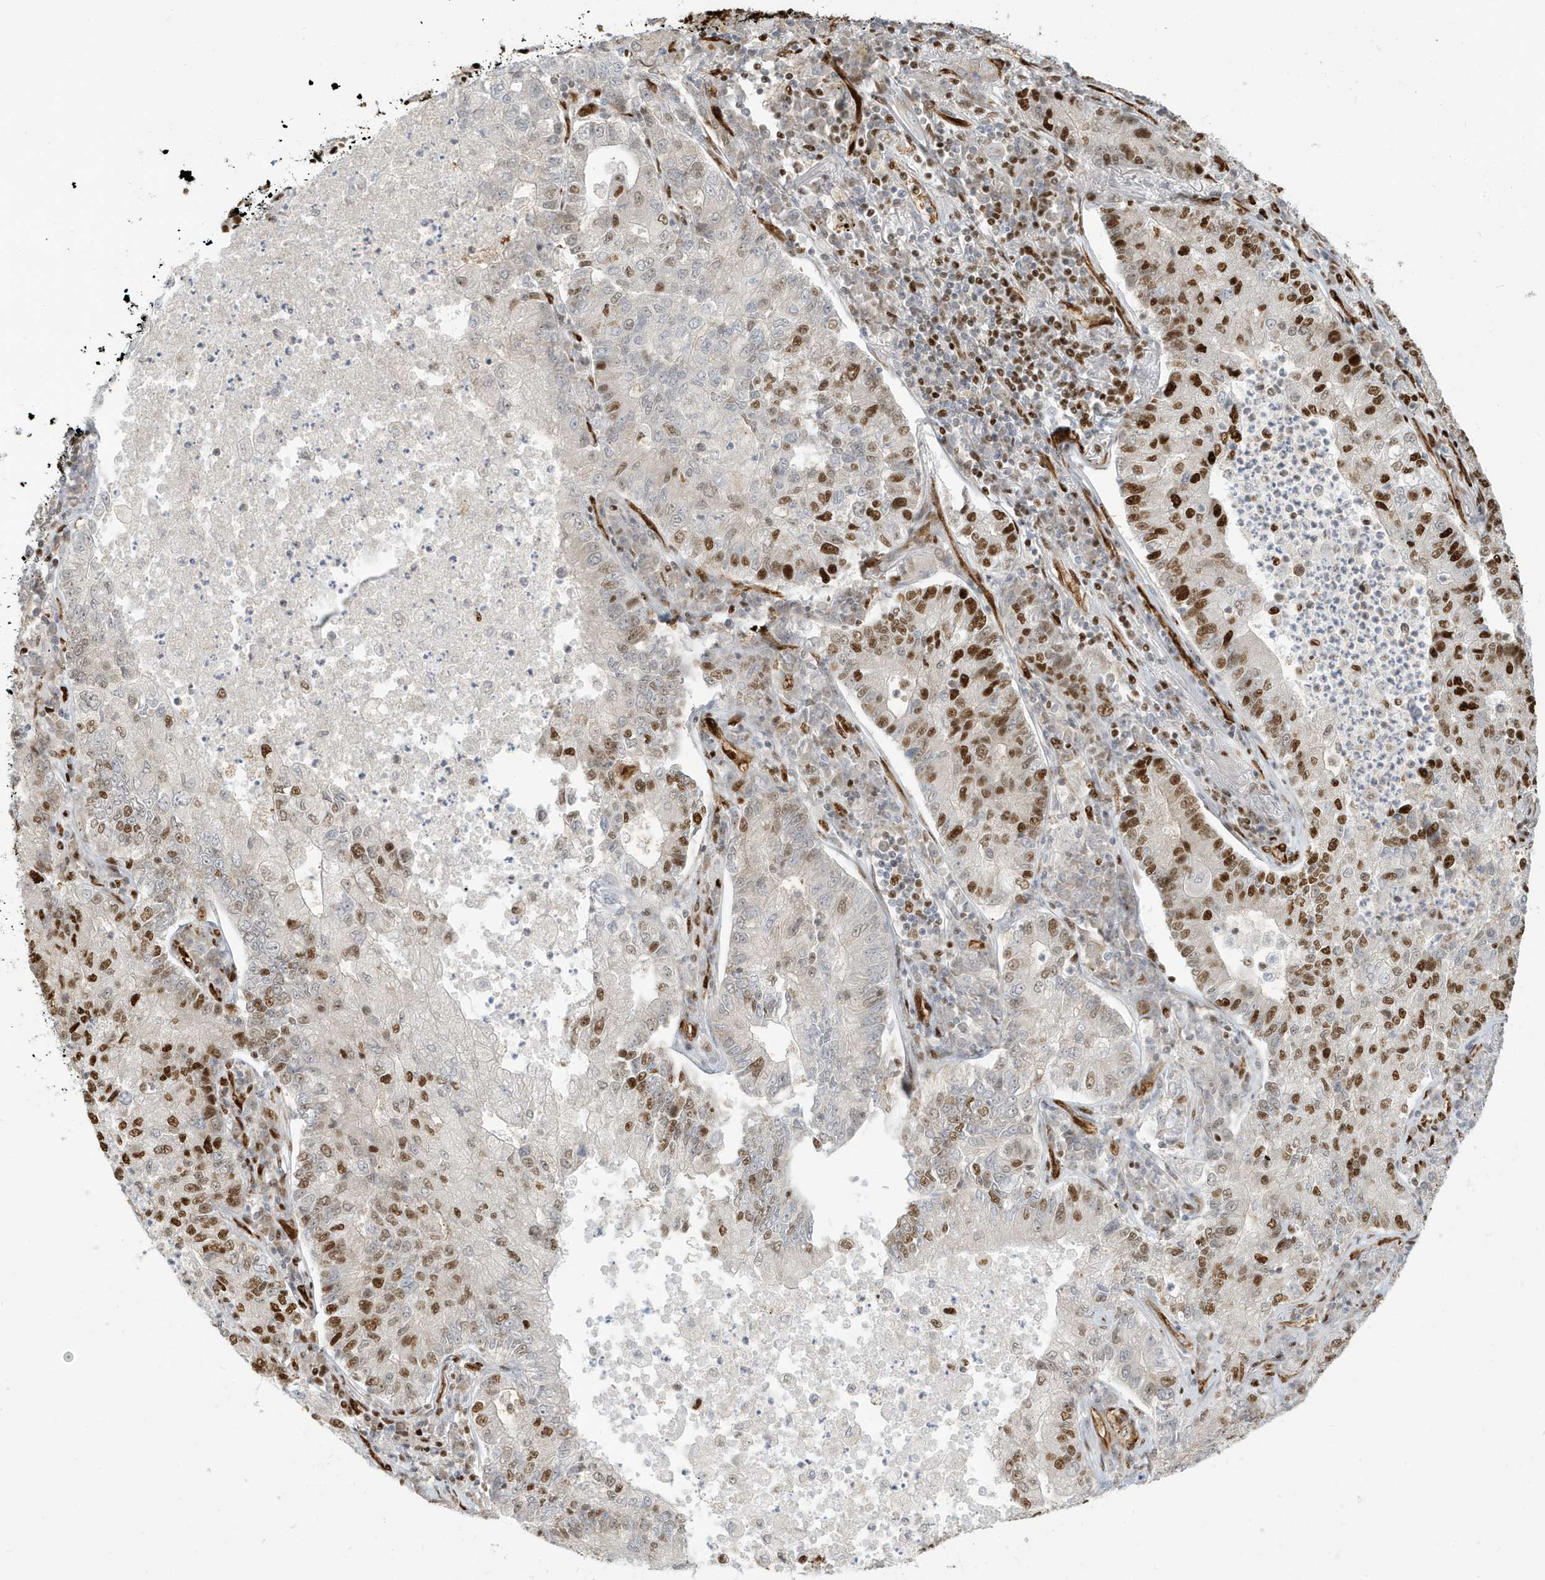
{"staining": {"intensity": "strong", "quantity": "25%-75%", "location": "nuclear"}, "tissue": "lung cancer", "cell_type": "Tumor cells", "image_type": "cancer", "snomed": [{"axis": "morphology", "description": "Adenocarcinoma, NOS"}, {"axis": "topography", "description": "Lung"}], "caption": "Human lung cancer (adenocarcinoma) stained with a protein marker reveals strong staining in tumor cells.", "gene": "CKS2", "patient": {"sex": "male", "age": 49}}